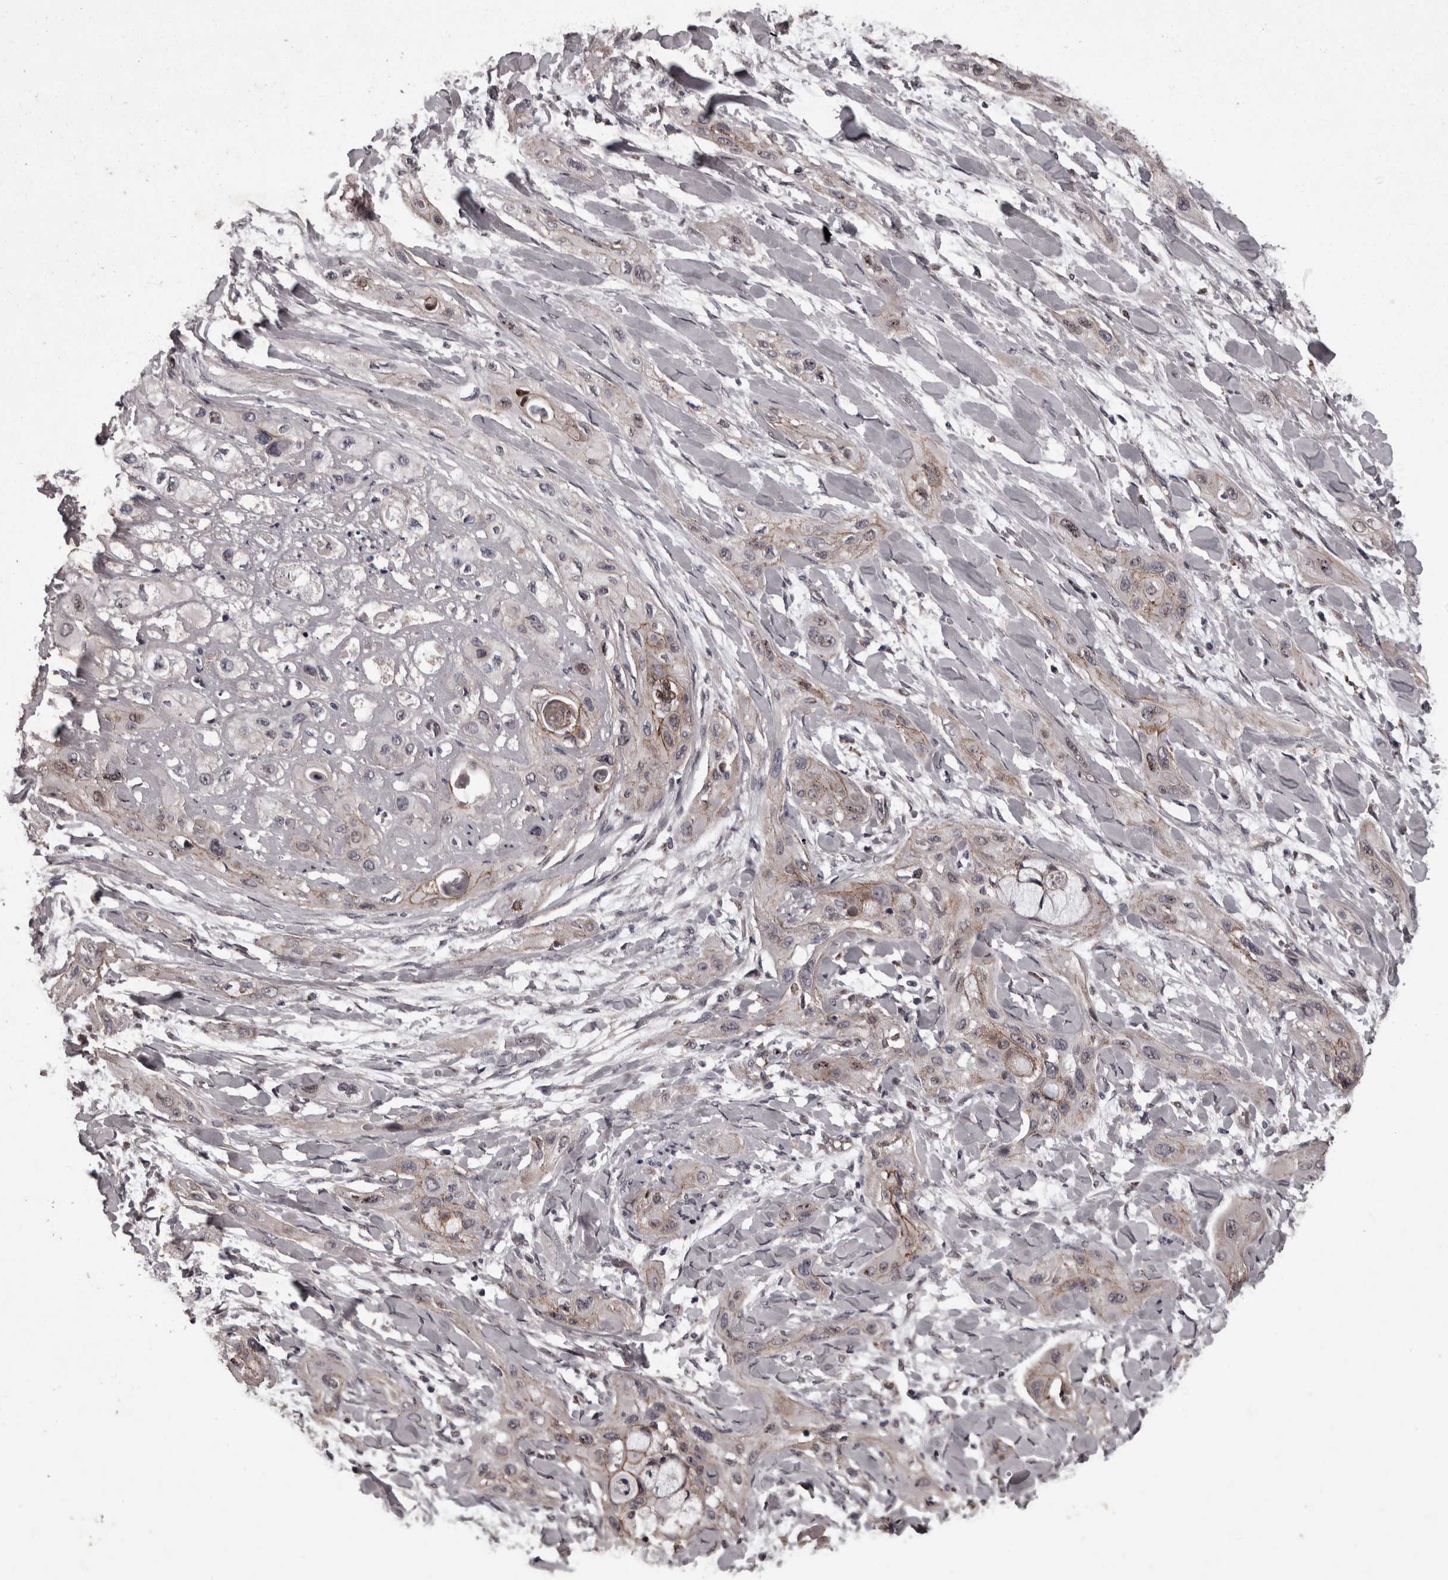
{"staining": {"intensity": "weak", "quantity": "25%-75%", "location": "cytoplasmic/membranous"}, "tissue": "lung cancer", "cell_type": "Tumor cells", "image_type": "cancer", "snomed": [{"axis": "morphology", "description": "Squamous cell carcinoma, NOS"}, {"axis": "topography", "description": "Lung"}], "caption": "Protein expression analysis of human squamous cell carcinoma (lung) reveals weak cytoplasmic/membranous expression in about 25%-75% of tumor cells.", "gene": "PCDH17", "patient": {"sex": "female", "age": 47}}